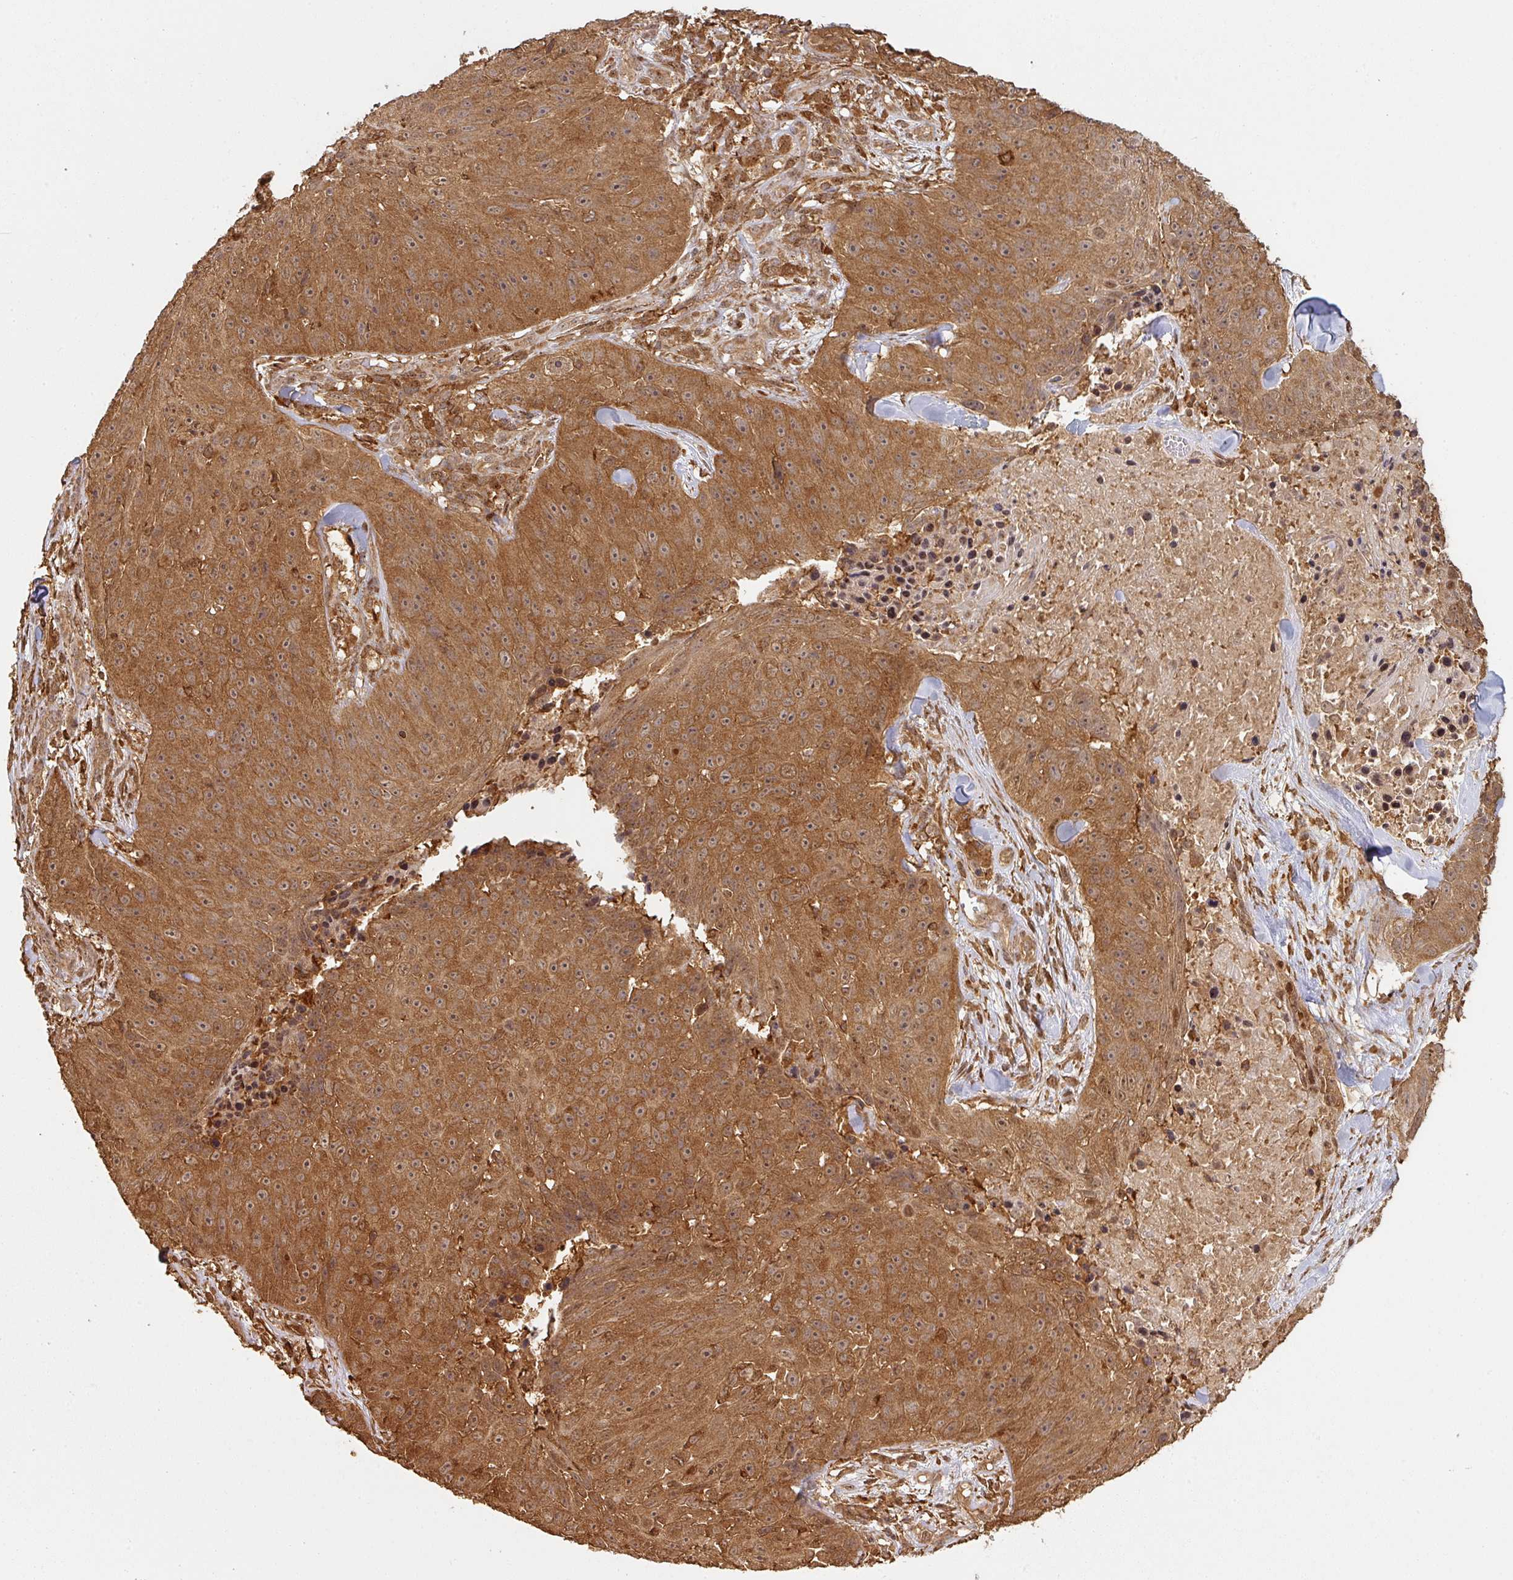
{"staining": {"intensity": "strong", "quantity": ">75%", "location": "cytoplasmic/membranous,nuclear"}, "tissue": "skin cancer", "cell_type": "Tumor cells", "image_type": "cancer", "snomed": [{"axis": "morphology", "description": "Squamous cell carcinoma, NOS"}, {"axis": "topography", "description": "Skin"}], "caption": "Squamous cell carcinoma (skin) stained for a protein shows strong cytoplasmic/membranous and nuclear positivity in tumor cells.", "gene": "ZNF322", "patient": {"sex": "female", "age": 87}}